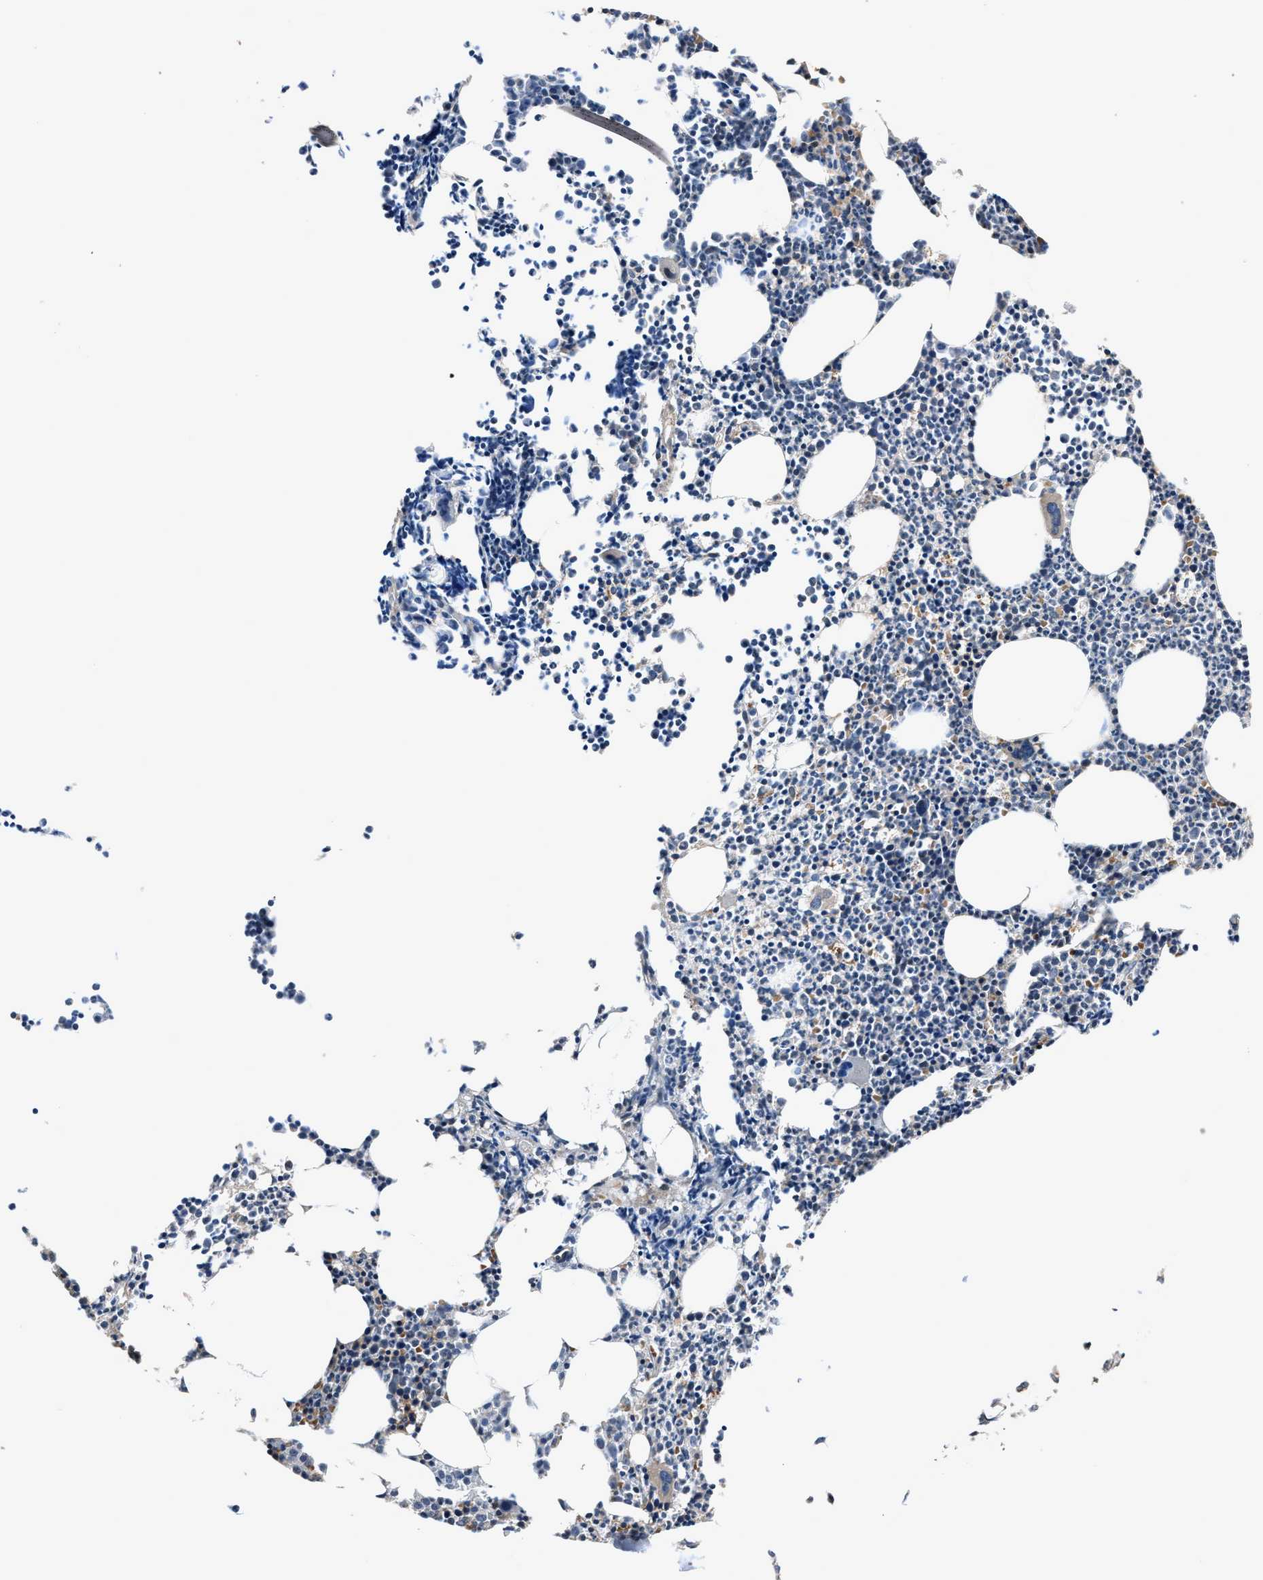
{"staining": {"intensity": "weak", "quantity": "25%-75%", "location": "cytoplasmic/membranous"}, "tissue": "bone marrow", "cell_type": "Hematopoietic cells", "image_type": "normal", "snomed": [{"axis": "morphology", "description": "Normal tissue, NOS"}, {"axis": "morphology", "description": "Inflammation, NOS"}, {"axis": "topography", "description": "Bone marrow"}], "caption": "Bone marrow stained with a brown dye demonstrates weak cytoplasmic/membranous positive positivity in approximately 25%-75% of hematopoietic cells.", "gene": "TNRC18", "patient": {"sex": "female", "age": 53}}